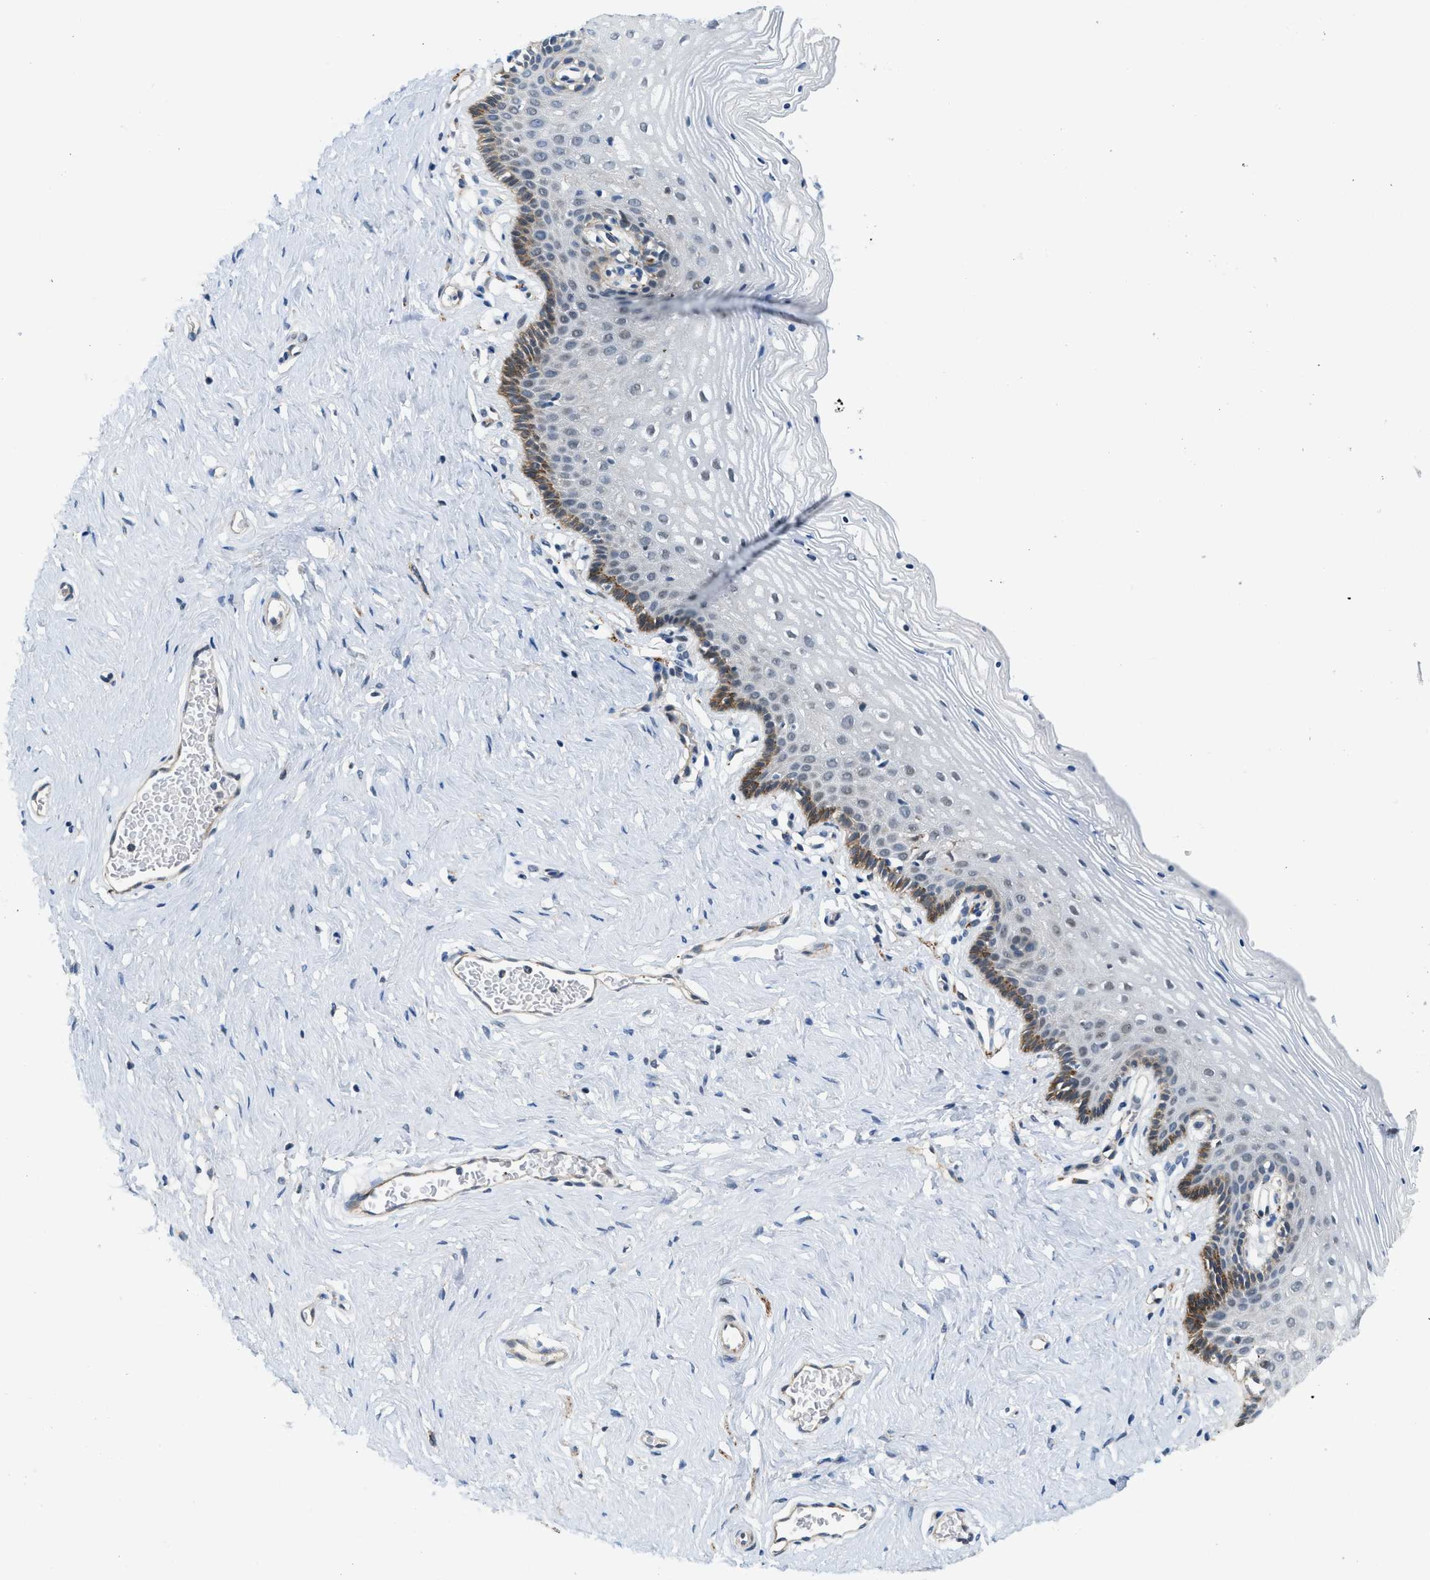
{"staining": {"intensity": "moderate", "quantity": "<25%", "location": "cytoplasmic/membranous"}, "tissue": "vagina", "cell_type": "Squamous epithelial cells", "image_type": "normal", "snomed": [{"axis": "morphology", "description": "Normal tissue, NOS"}, {"axis": "topography", "description": "Vagina"}], "caption": "Vagina stained with IHC demonstrates moderate cytoplasmic/membranous staining in approximately <25% of squamous epithelial cells.", "gene": "ZNF599", "patient": {"sex": "female", "age": 32}}